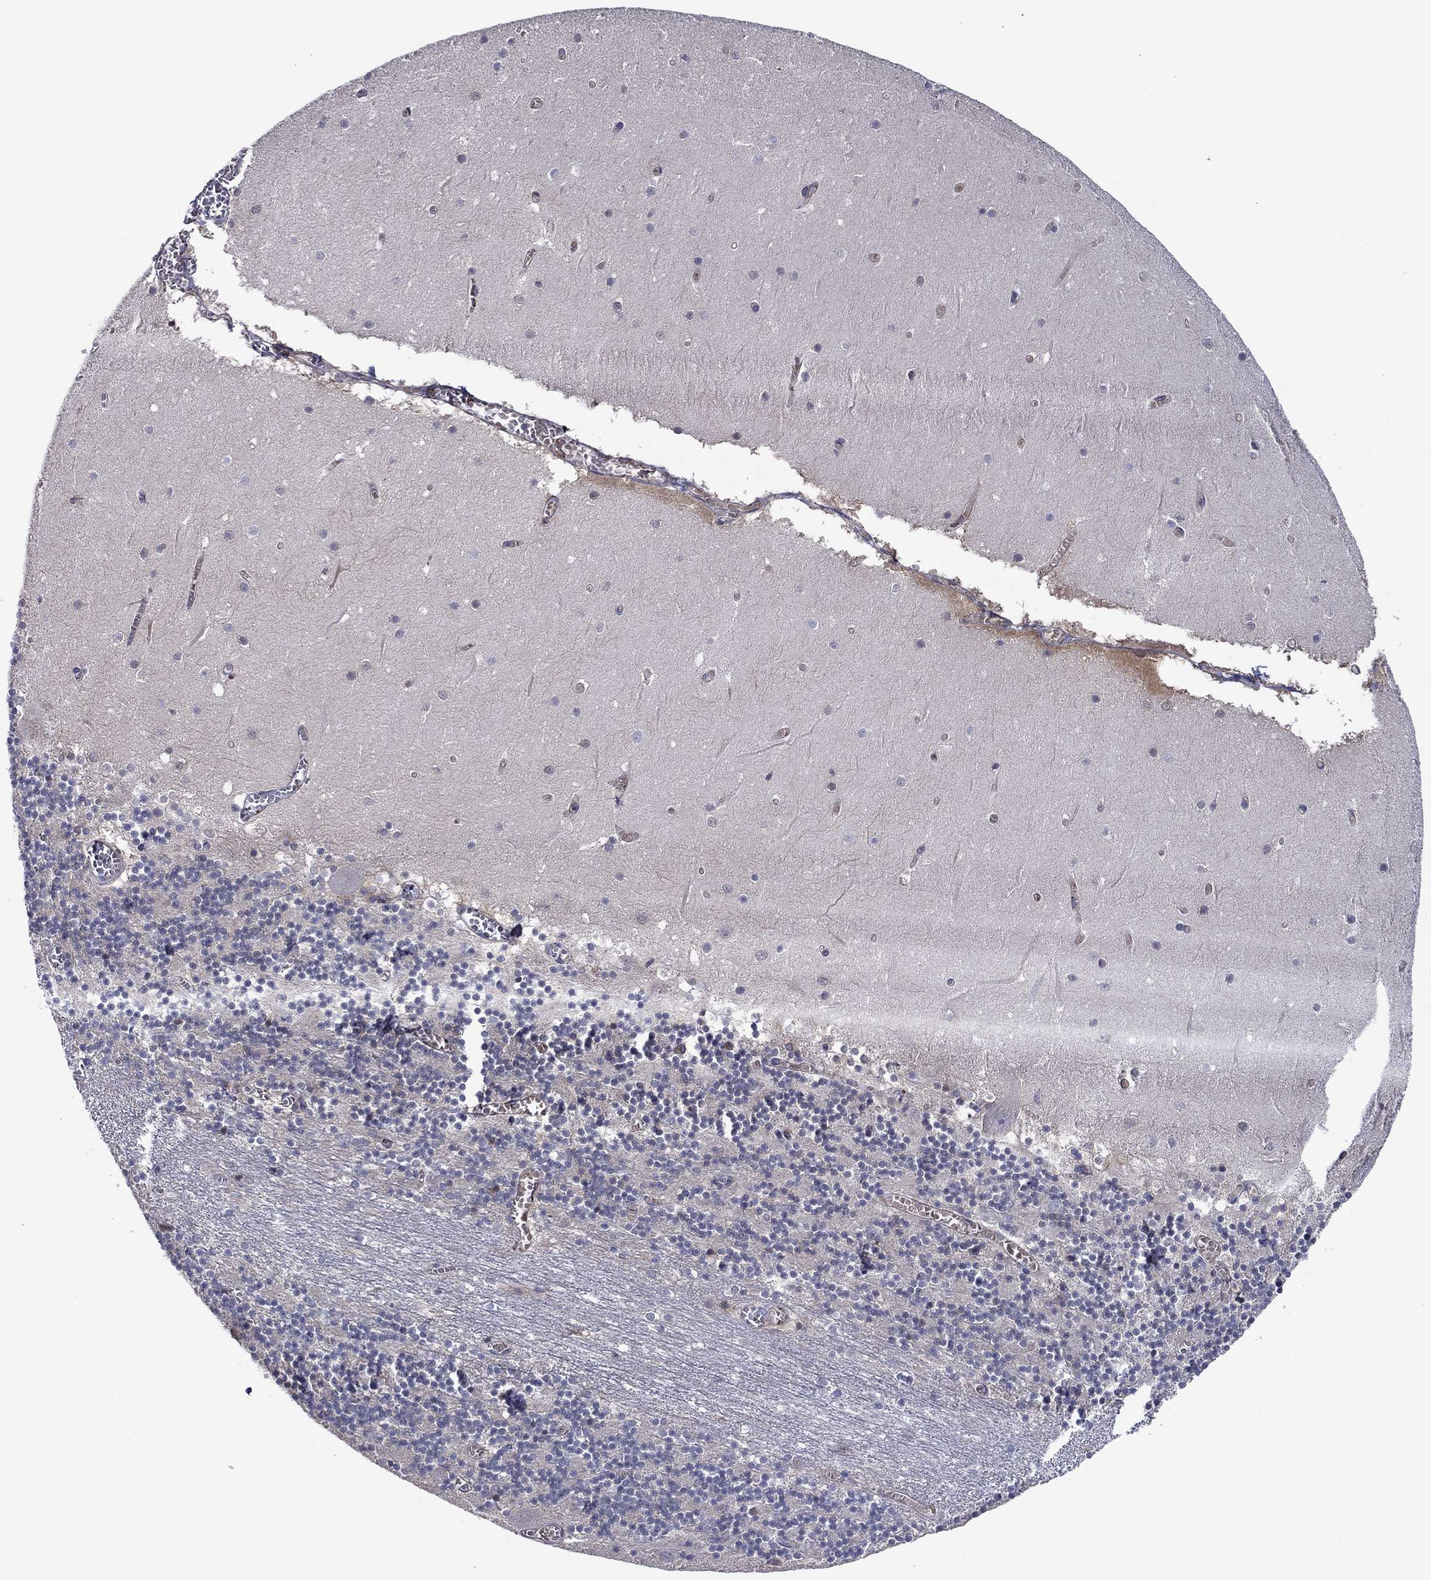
{"staining": {"intensity": "negative", "quantity": "none", "location": "none"}, "tissue": "cerebellum", "cell_type": "Cells in granular layer", "image_type": "normal", "snomed": [{"axis": "morphology", "description": "Normal tissue, NOS"}, {"axis": "topography", "description": "Cerebellum"}], "caption": "An immunohistochemistry (IHC) histopathology image of normal cerebellum is shown. There is no staining in cells in granular layer of cerebellum.", "gene": "HPX", "patient": {"sex": "female", "age": 28}}